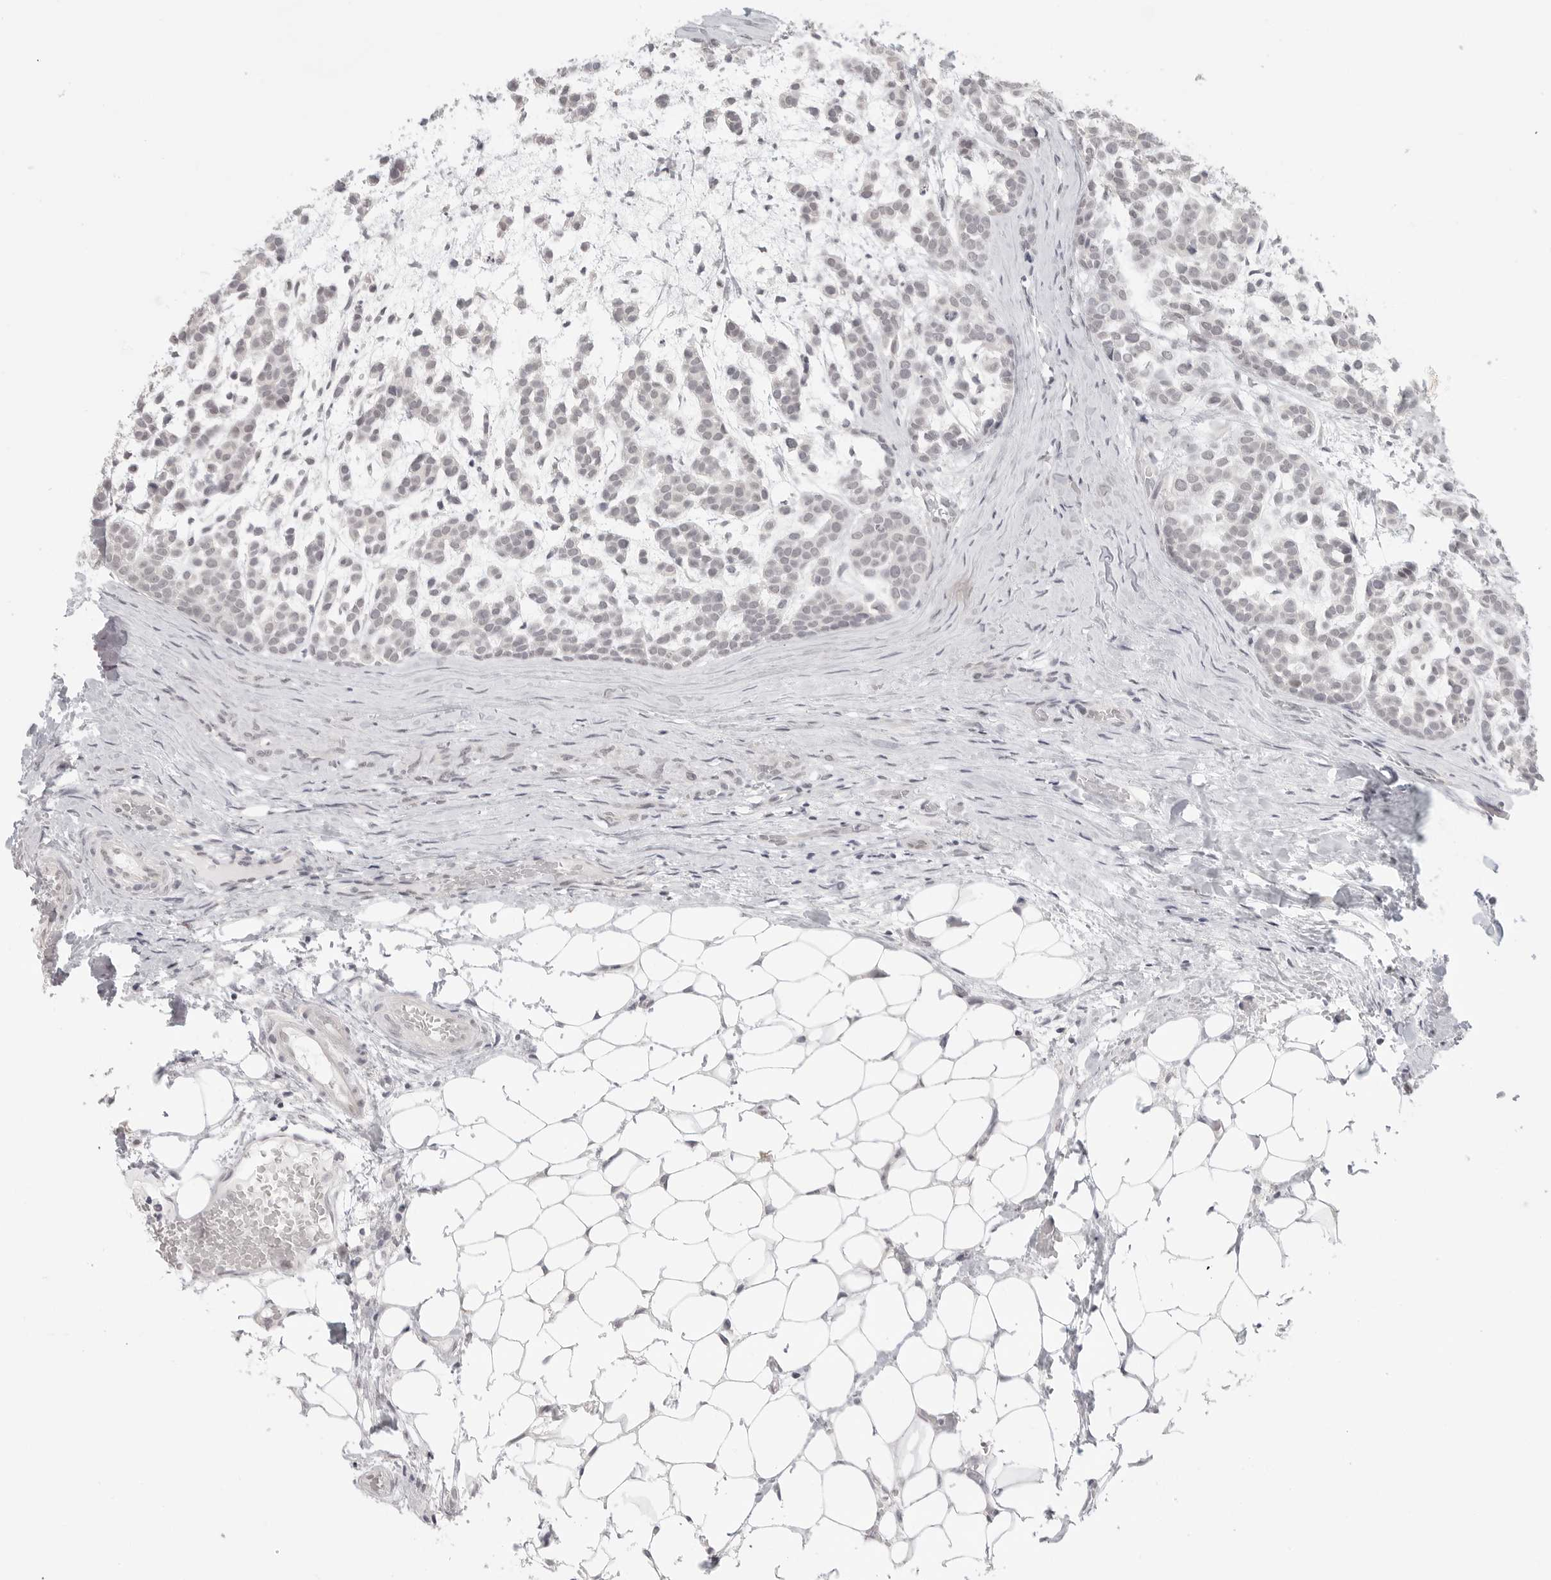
{"staining": {"intensity": "negative", "quantity": "none", "location": "none"}, "tissue": "head and neck cancer", "cell_type": "Tumor cells", "image_type": "cancer", "snomed": [{"axis": "morphology", "description": "Adenocarcinoma, NOS"}, {"axis": "morphology", "description": "Adenoma, NOS"}, {"axis": "topography", "description": "Head-Neck"}], "caption": "An immunohistochemistry micrograph of adenoma (head and neck) is shown. There is no staining in tumor cells of adenoma (head and neck).", "gene": "KLK11", "patient": {"sex": "female", "age": 55}}